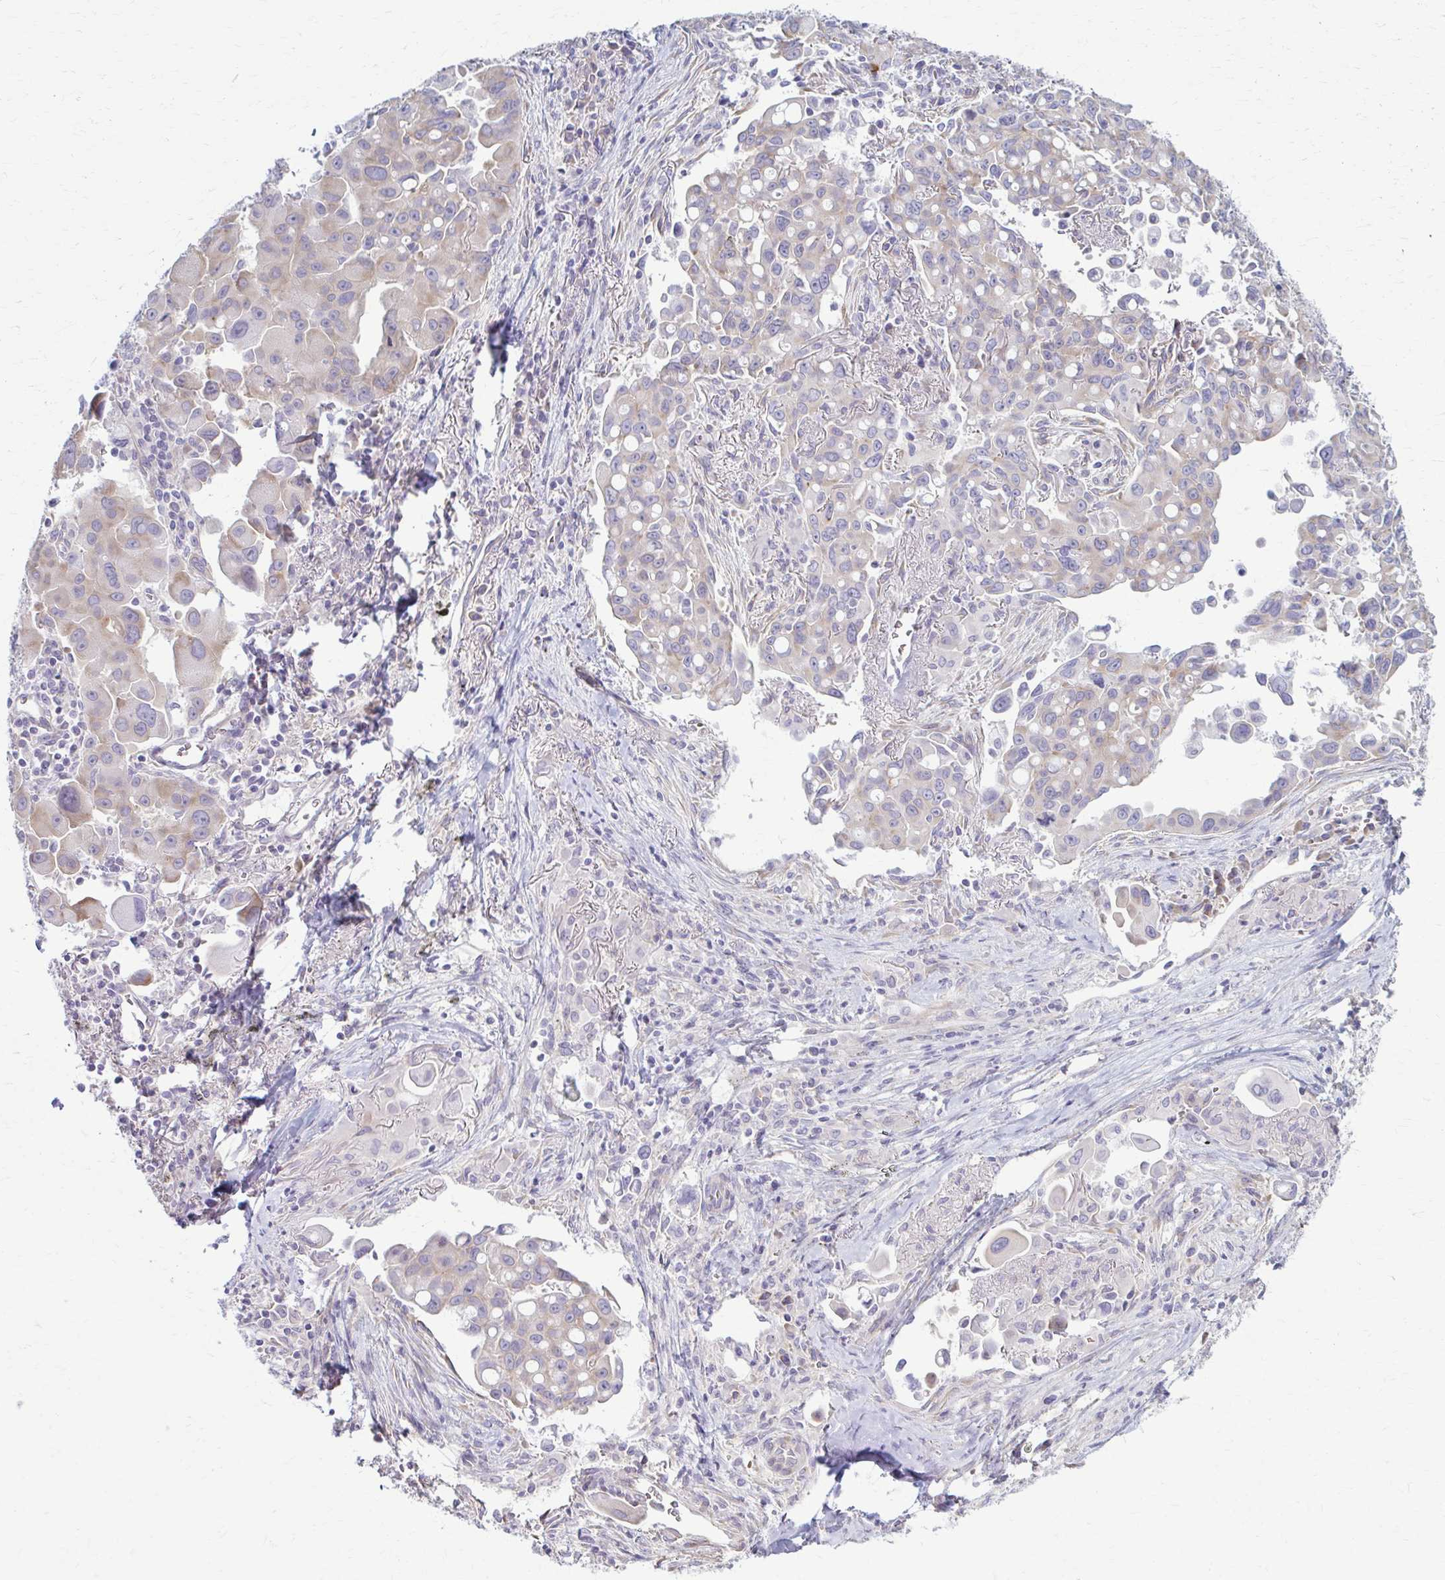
{"staining": {"intensity": "weak", "quantity": "<25%", "location": "cytoplasmic/membranous"}, "tissue": "lung cancer", "cell_type": "Tumor cells", "image_type": "cancer", "snomed": [{"axis": "morphology", "description": "Adenocarcinoma, NOS"}, {"axis": "topography", "description": "Lung"}], "caption": "Tumor cells show no significant protein staining in adenocarcinoma (lung).", "gene": "PRKRA", "patient": {"sex": "male", "age": 68}}